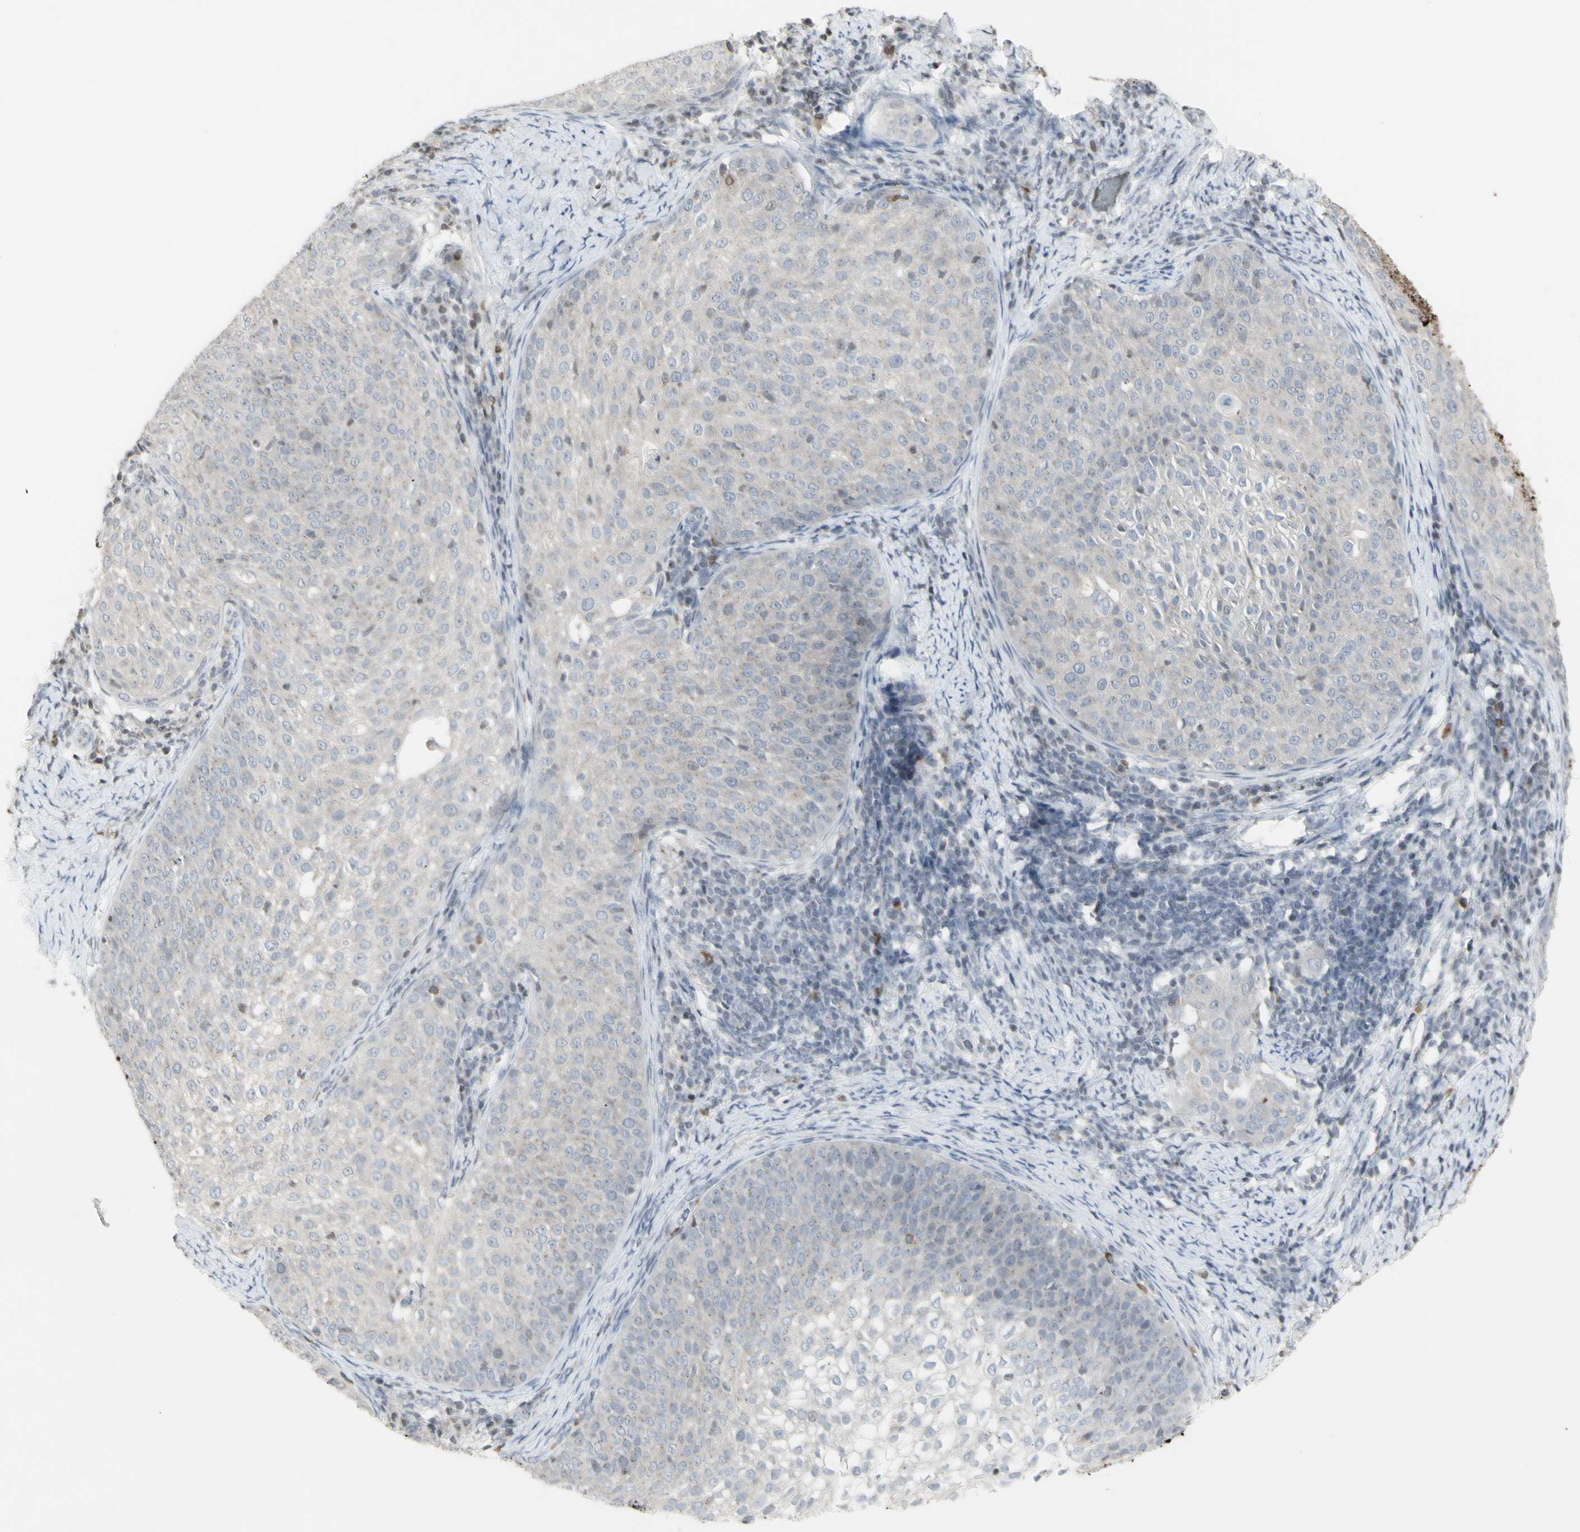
{"staining": {"intensity": "negative", "quantity": "none", "location": "none"}, "tissue": "cervical cancer", "cell_type": "Tumor cells", "image_type": "cancer", "snomed": [{"axis": "morphology", "description": "Squamous cell carcinoma, NOS"}, {"axis": "topography", "description": "Cervix"}], "caption": "Immunohistochemistry (IHC) of cervical squamous cell carcinoma exhibits no positivity in tumor cells.", "gene": "MUC5AC", "patient": {"sex": "female", "age": 51}}